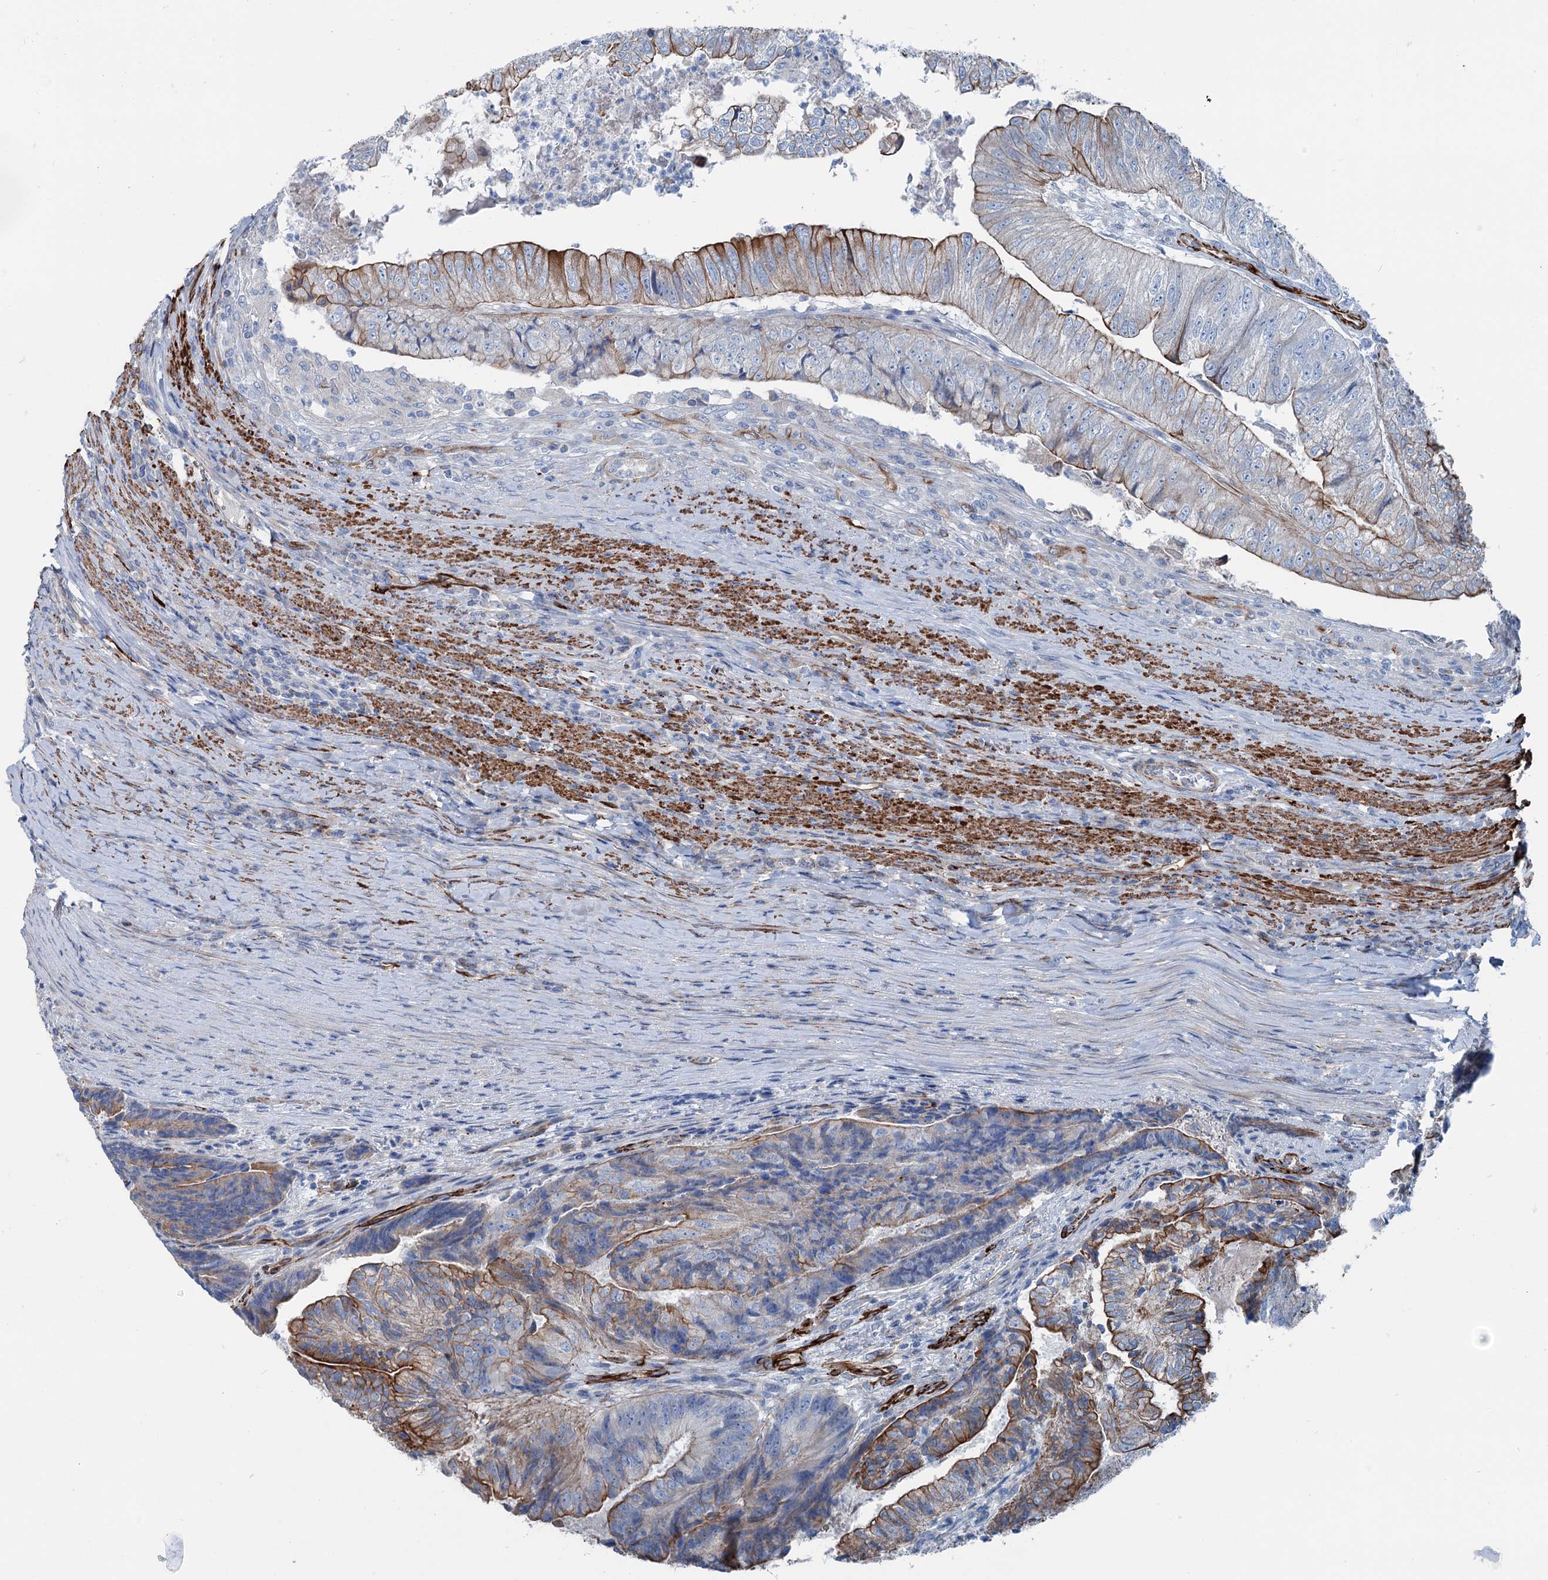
{"staining": {"intensity": "moderate", "quantity": "25%-75%", "location": "cytoplasmic/membranous"}, "tissue": "colorectal cancer", "cell_type": "Tumor cells", "image_type": "cancer", "snomed": [{"axis": "morphology", "description": "Adenocarcinoma, NOS"}, {"axis": "topography", "description": "Colon"}], "caption": "Protein staining exhibits moderate cytoplasmic/membranous positivity in approximately 25%-75% of tumor cells in adenocarcinoma (colorectal).", "gene": "CALCOCO1", "patient": {"sex": "female", "age": 67}}